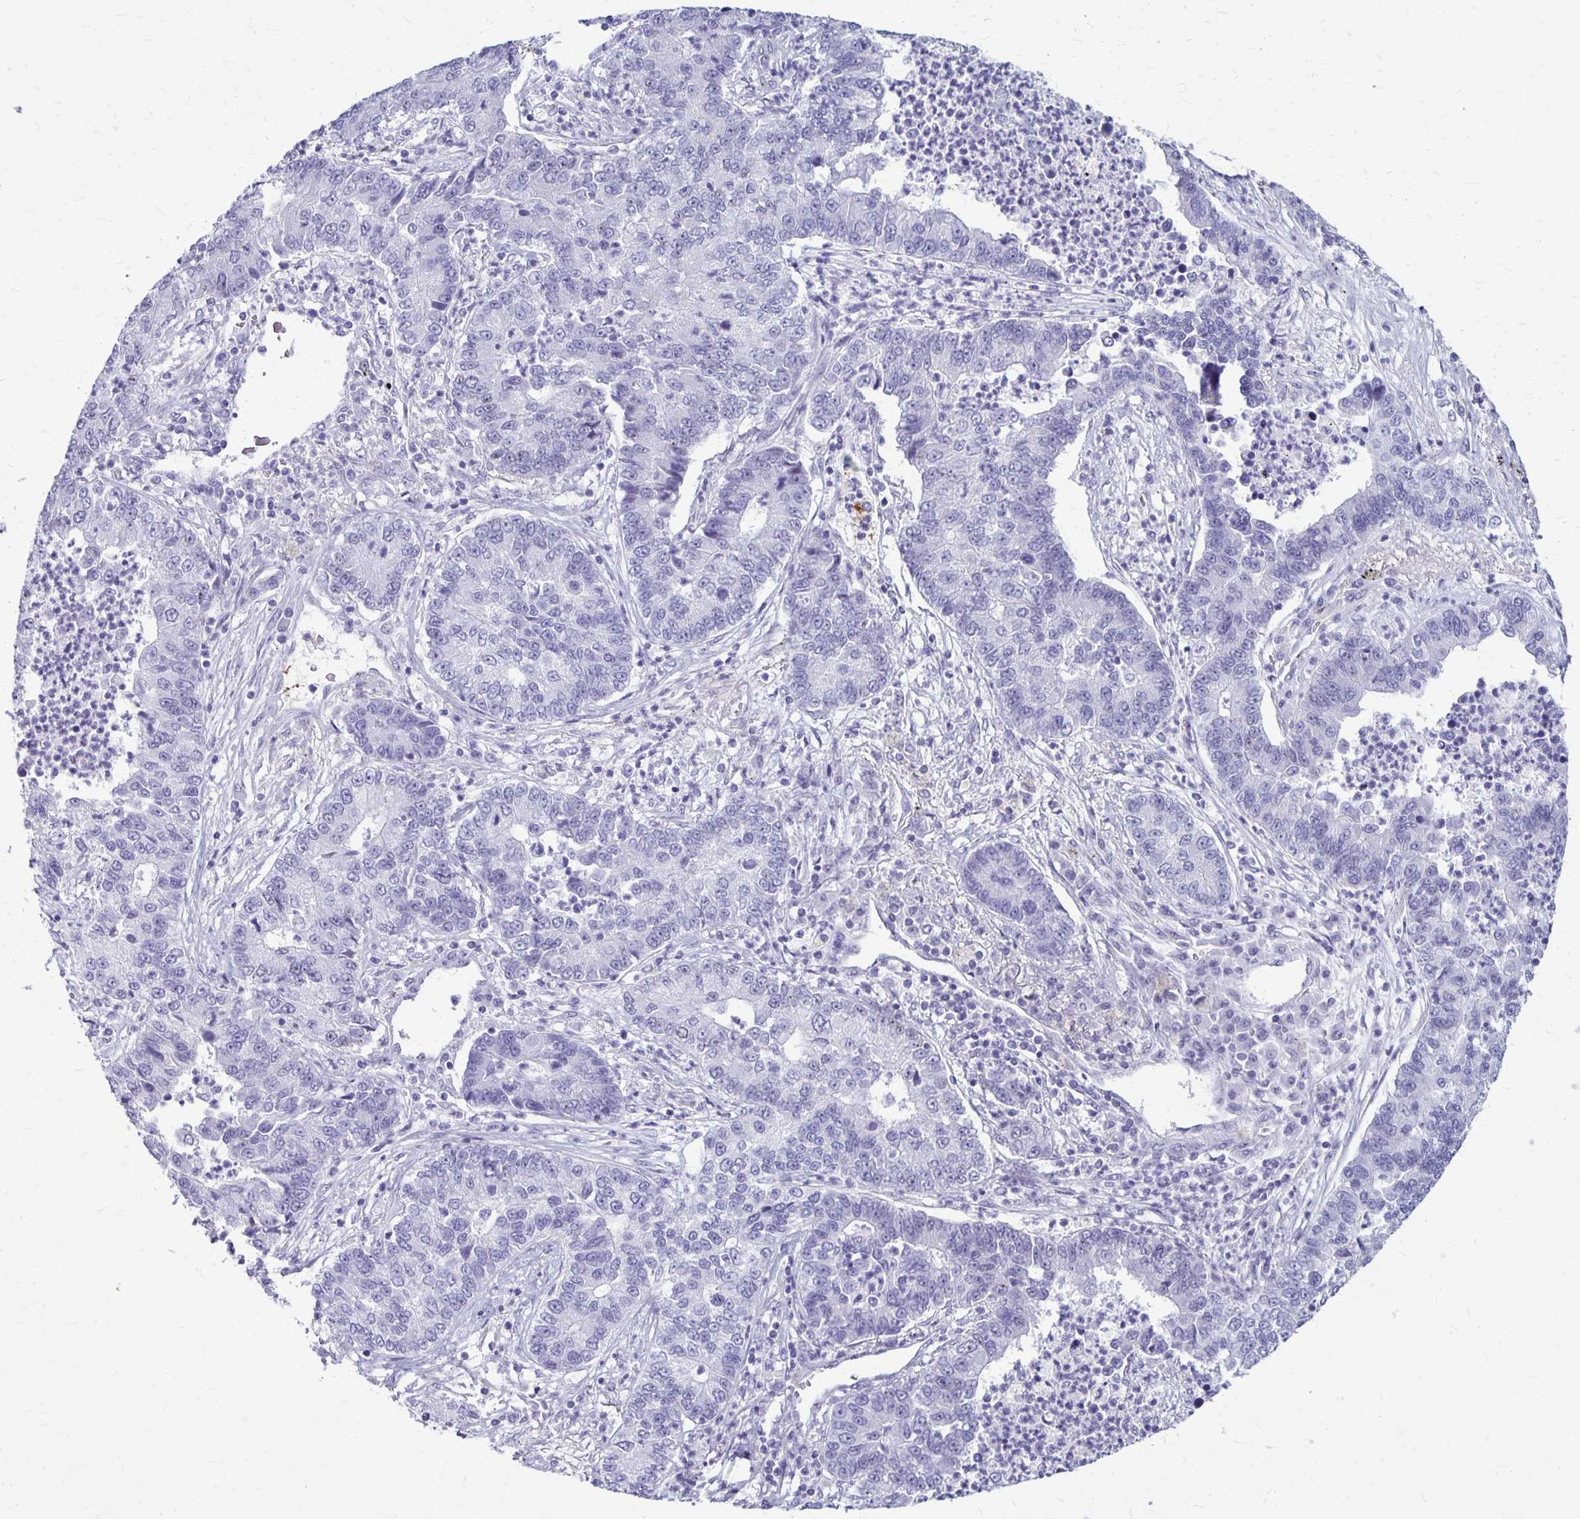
{"staining": {"intensity": "negative", "quantity": "none", "location": "none"}, "tissue": "lung cancer", "cell_type": "Tumor cells", "image_type": "cancer", "snomed": [{"axis": "morphology", "description": "Adenocarcinoma, NOS"}, {"axis": "topography", "description": "Lung"}], "caption": "Human lung adenocarcinoma stained for a protein using immunohistochemistry displays no expression in tumor cells.", "gene": "GP9", "patient": {"sex": "female", "age": 57}}